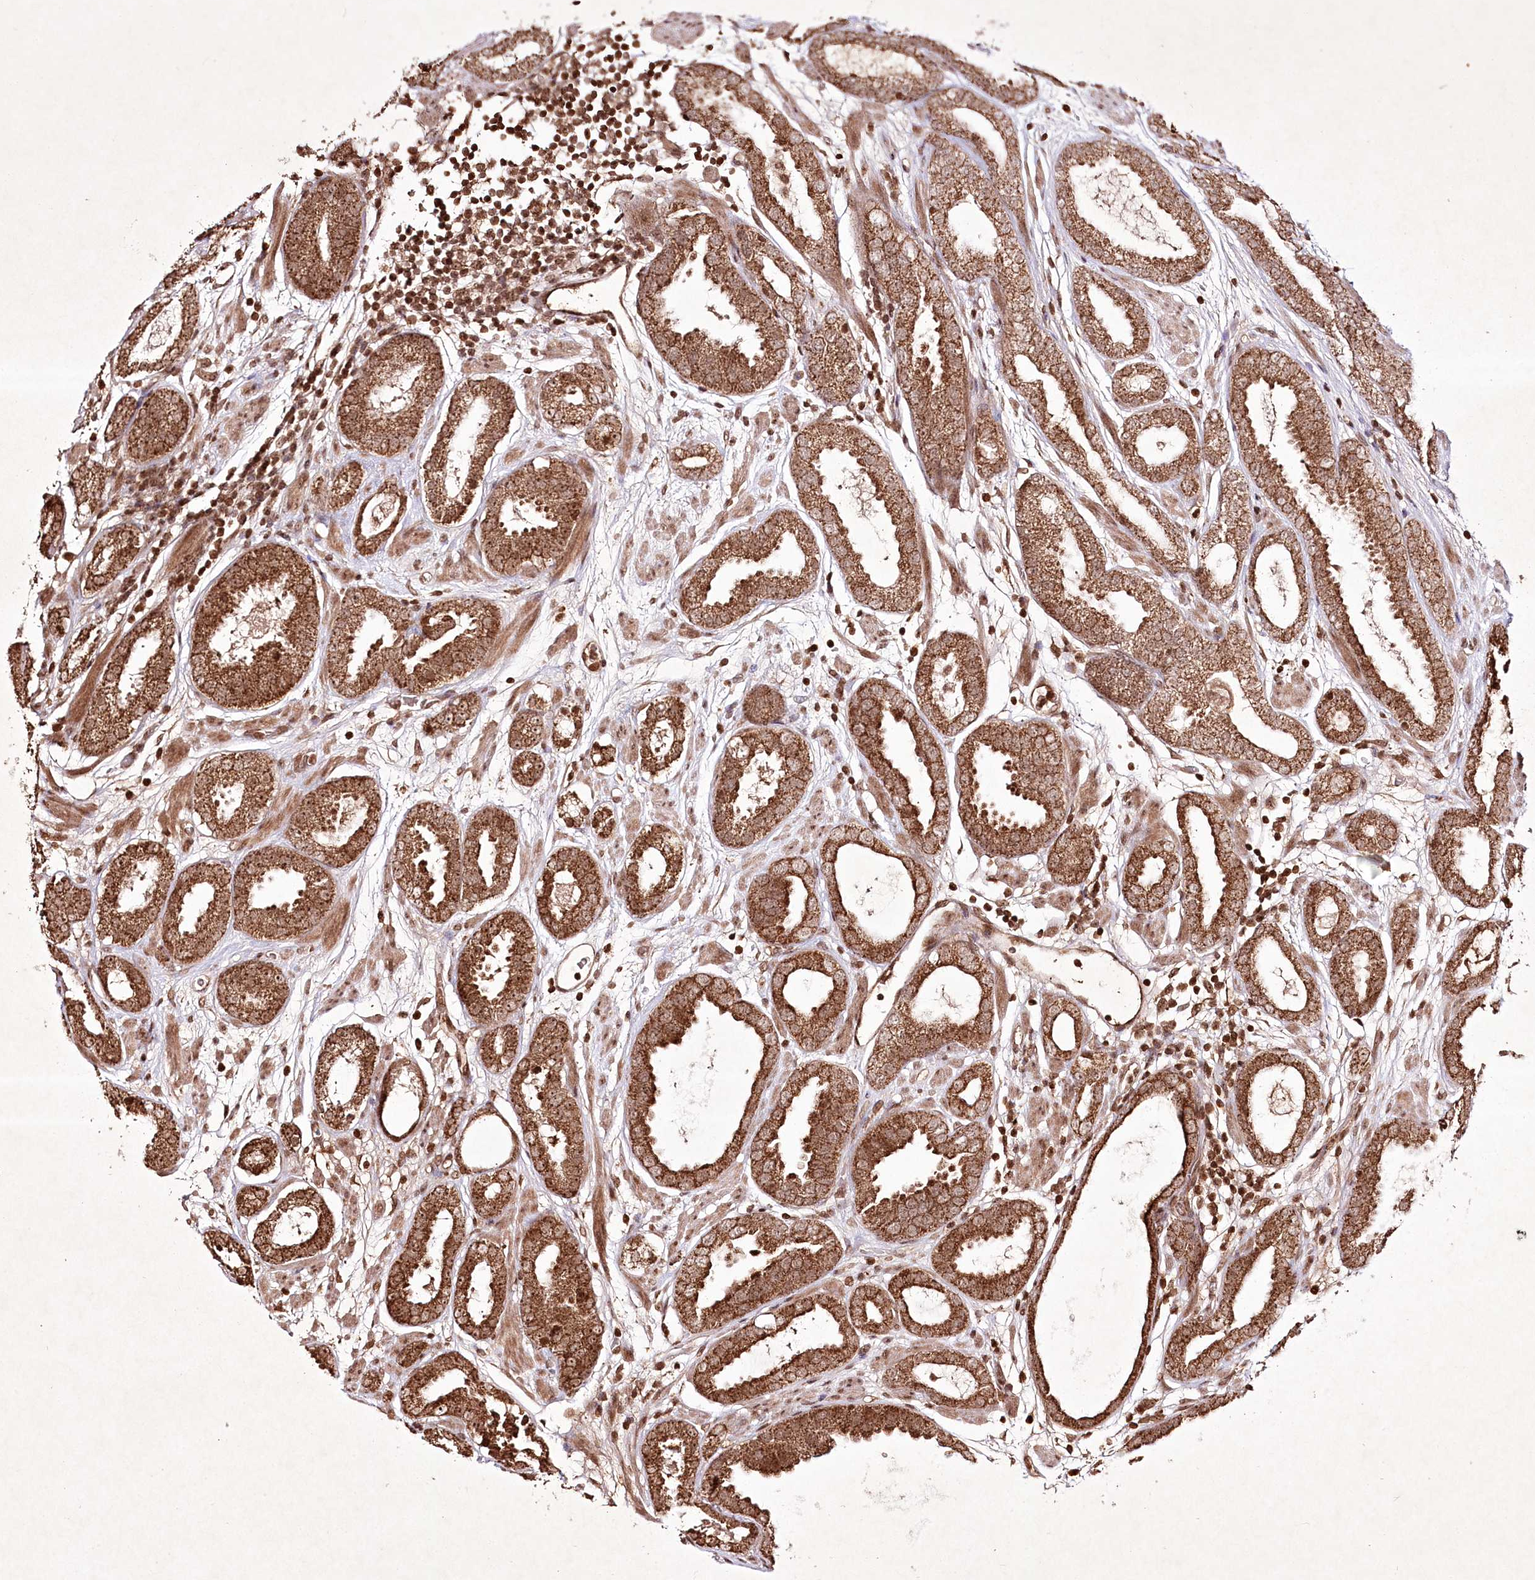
{"staining": {"intensity": "moderate", "quantity": ">75%", "location": "cytoplasmic/membranous,nuclear"}, "tissue": "prostate cancer", "cell_type": "Tumor cells", "image_type": "cancer", "snomed": [{"axis": "morphology", "description": "Adenocarcinoma, Low grade"}, {"axis": "topography", "description": "Prostate"}], "caption": "This is an image of immunohistochemistry staining of adenocarcinoma (low-grade) (prostate), which shows moderate staining in the cytoplasmic/membranous and nuclear of tumor cells.", "gene": "CARM1", "patient": {"sex": "male", "age": 69}}